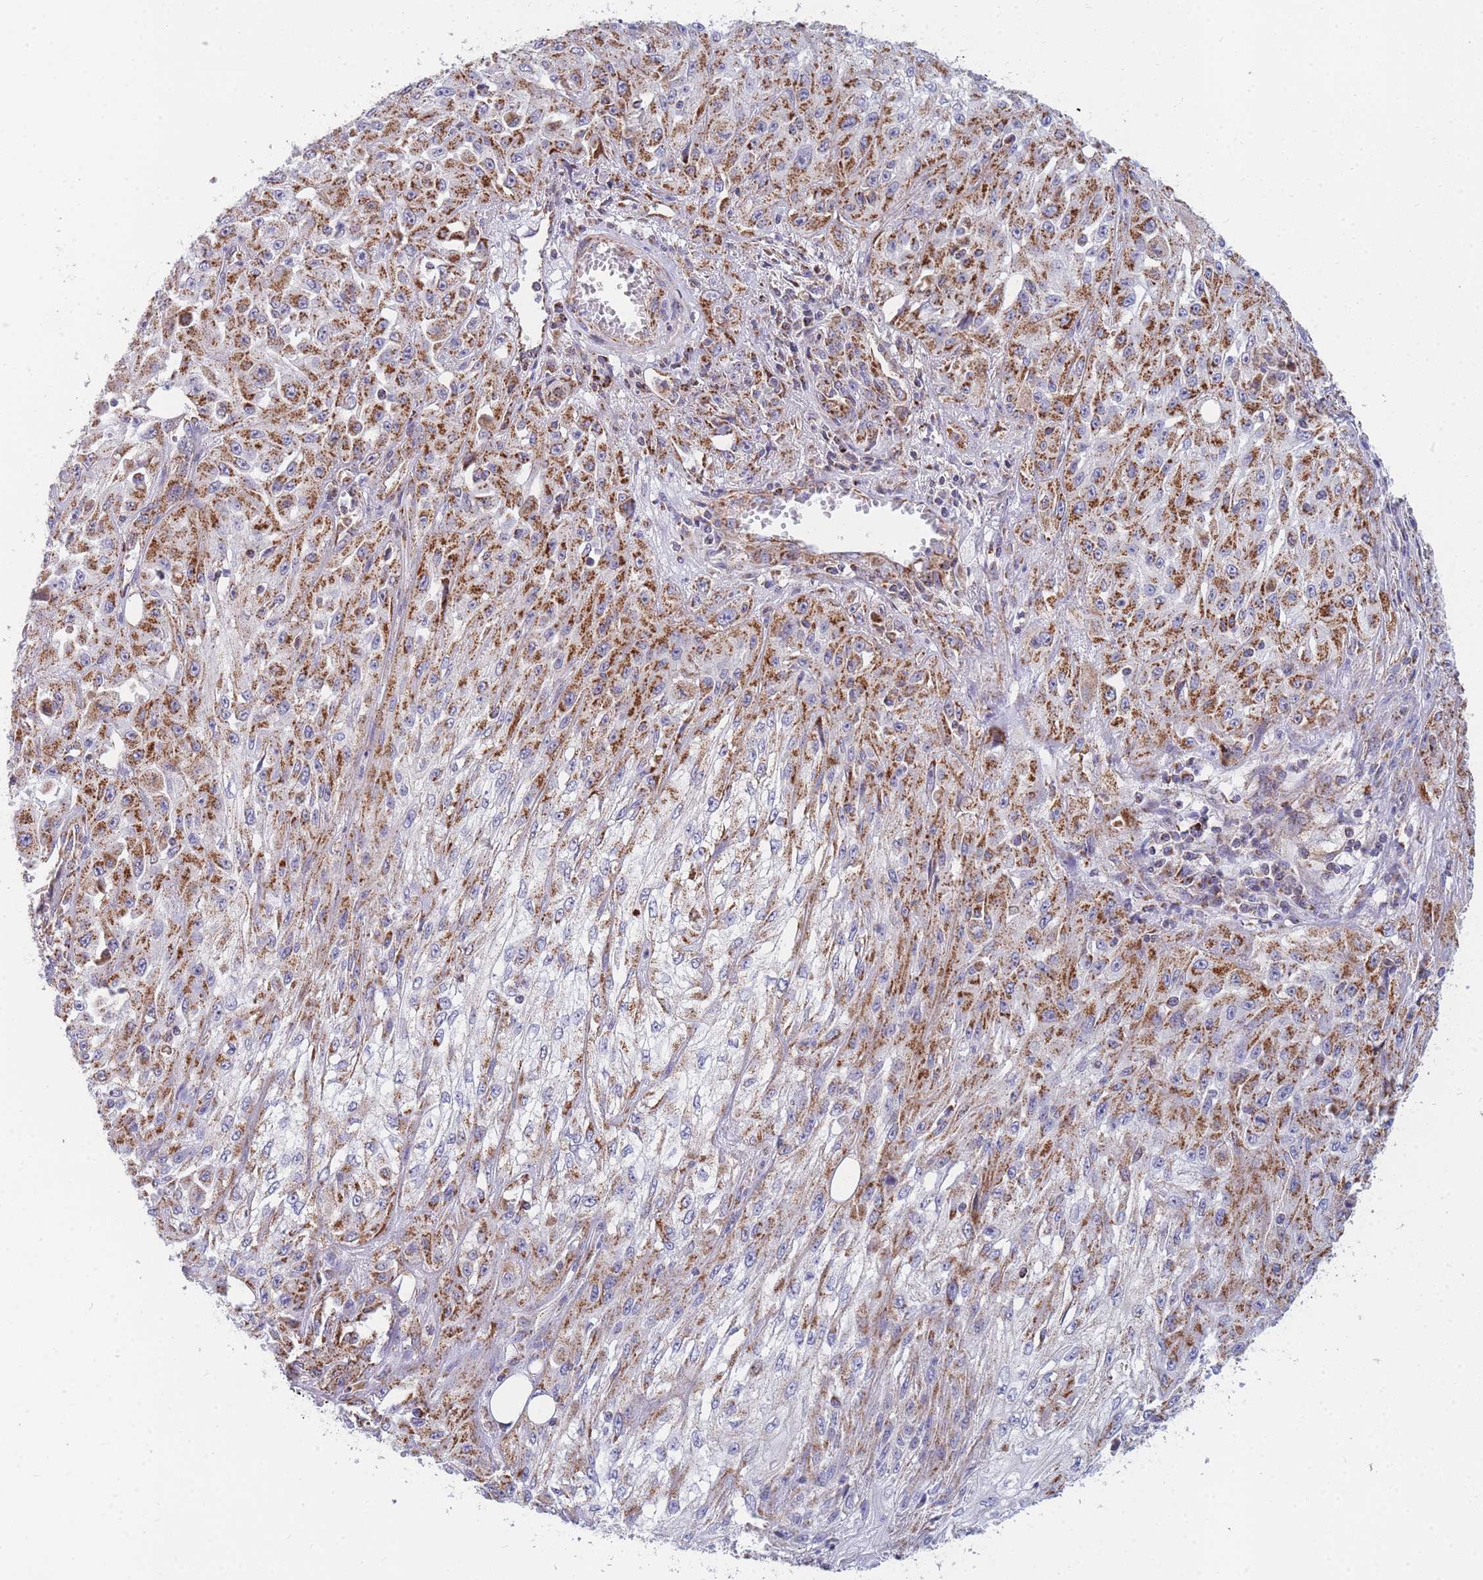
{"staining": {"intensity": "strong", "quantity": "25%-75%", "location": "cytoplasmic/membranous"}, "tissue": "skin cancer", "cell_type": "Tumor cells", "image_type": "cancer", "snomed": [{"axis": "morphology", "description": "Squamous cell carcinoma, NOS"}, {"axis": "morphology", "description": "Squamous cell carcinoma, metastatic, NOS"}, {"axis": "topography", "description": "Skin"}, {"axis": "topography", "description": "Lymph node"}], "caption": "This is a micrograph of IHC staining of skin cancer, which shows strong positivity in the cytoplasmic/membranous of tumor cells.", "gene": "MRPS11", "patient": {"sex": "male", "age": 75}}